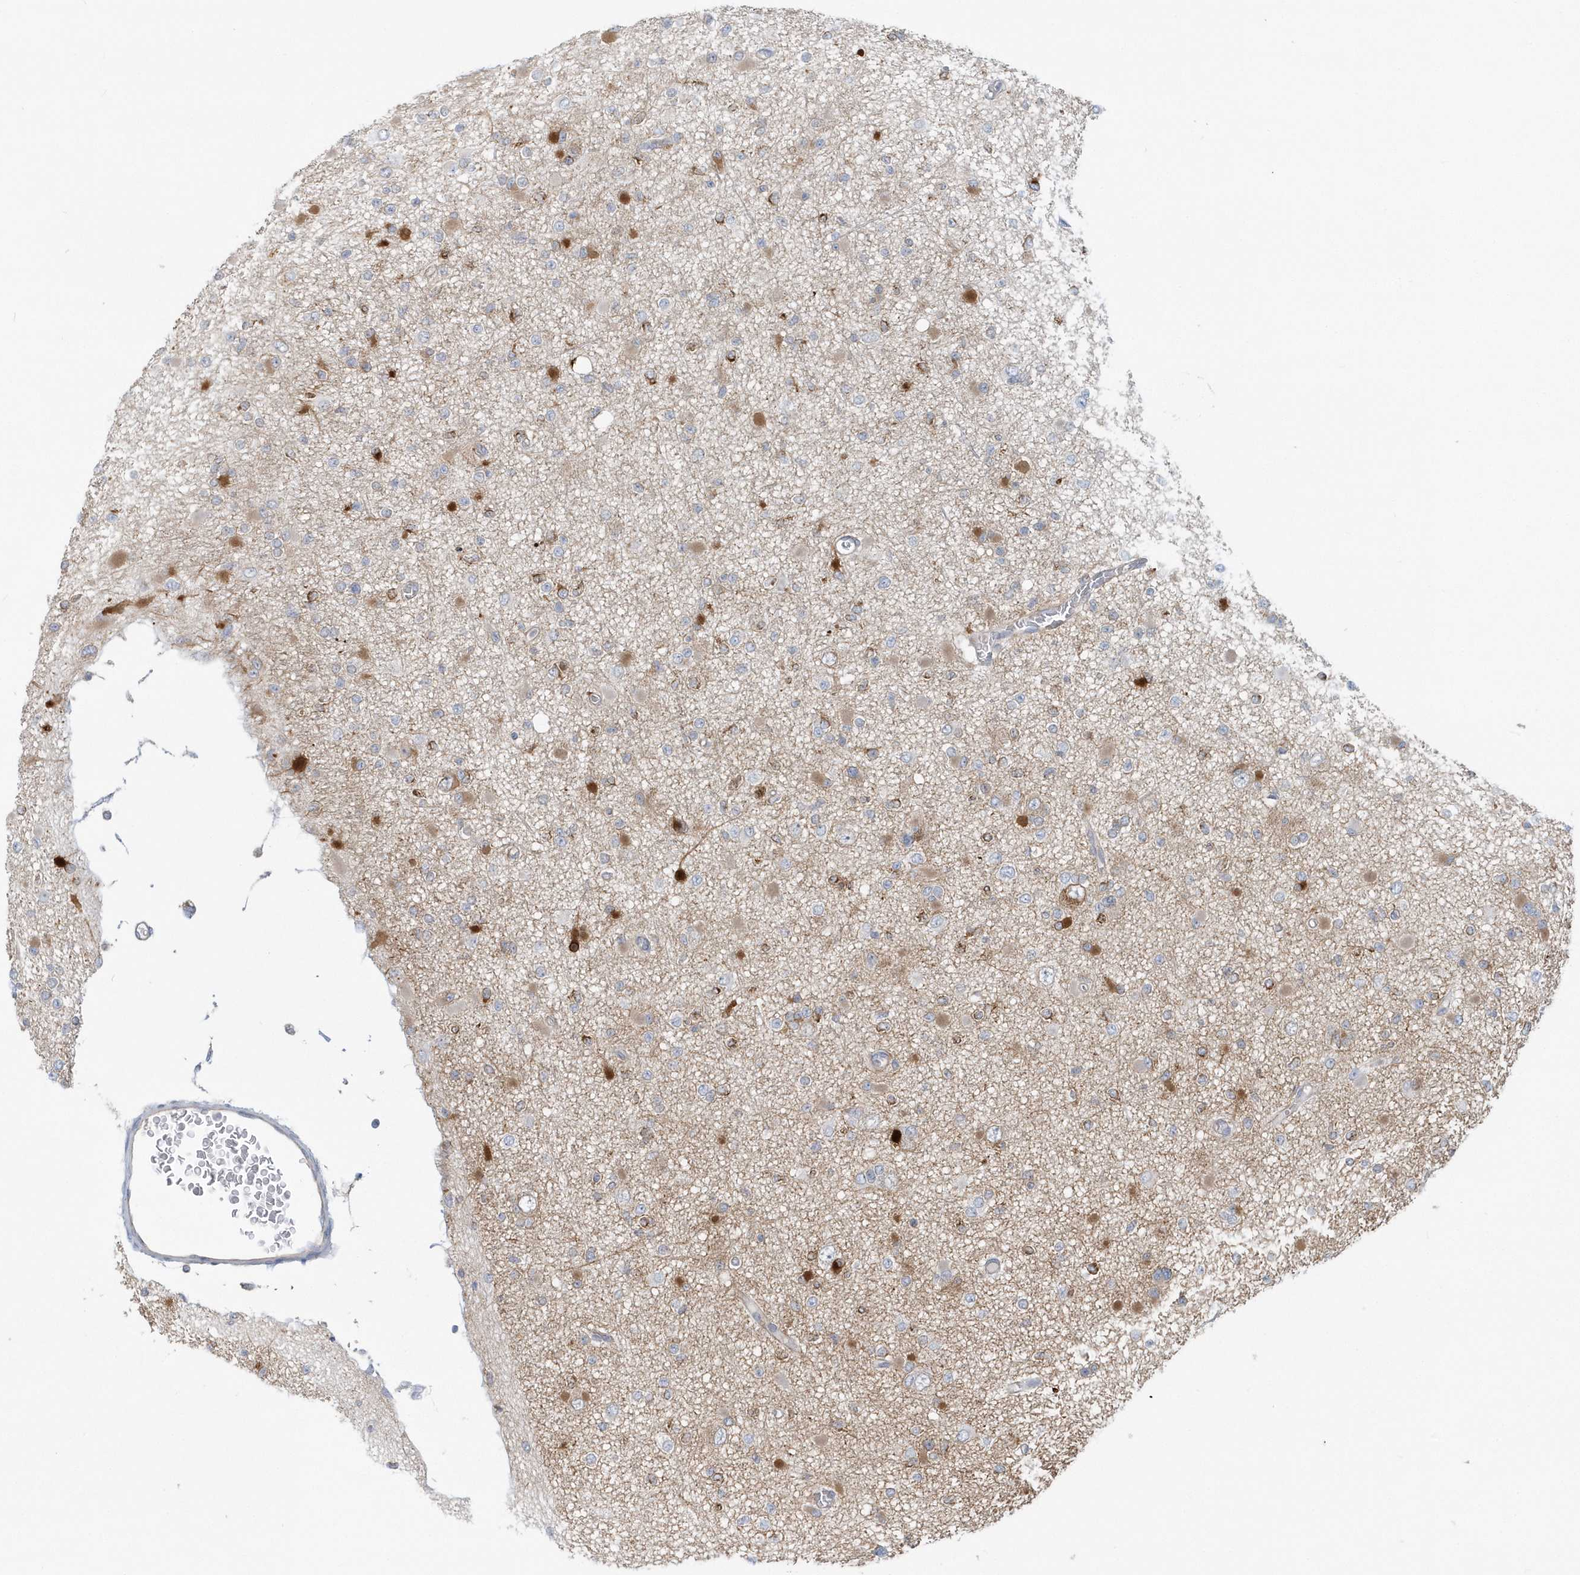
{"staining": {"intensity": "moderate", "quantity": "<25%", "location": "cytoplasmic/membranous"}, "tissue": "glioma", "cell_type": "Tumor cells", "image_type": "cancer", "snomed": [{"axis": "morphology", "description": "Glioma, malignant, Low grade"}, {"axis": "topography", "description": "Brain"}], "caption": "IHC photomicrograph of human low-grade glioma (malignant) stained for a protein (brown), which exhibits low levels of moderate cytoplasmic/membranous staining in about <25% of tumor cells.", "gene": "RAI14", "patient": {"sex": "female", "age": 22}}